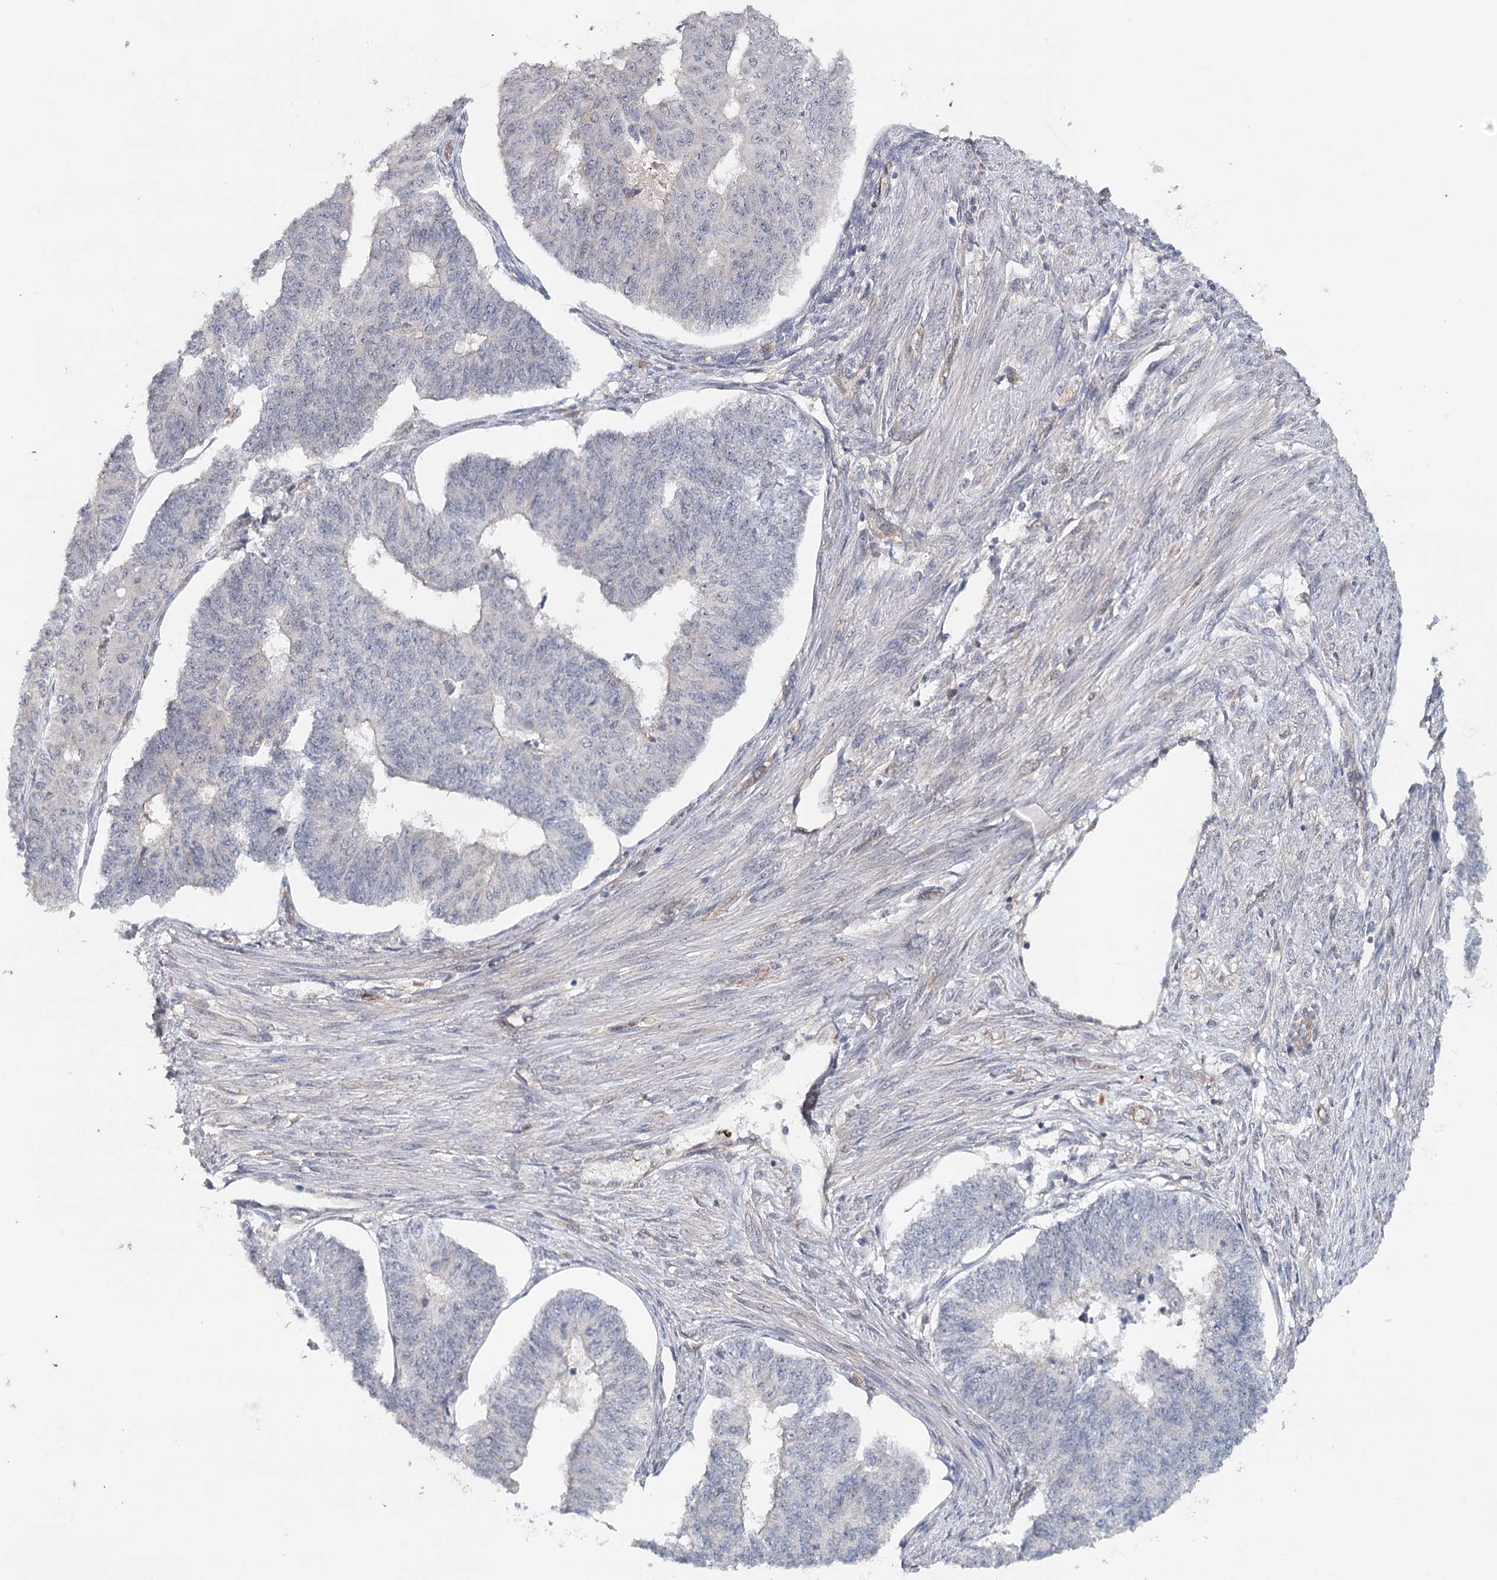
{"staining": {"intensity": "negative", "quantity": "none", "location": "none"}, "tissue": "endometrial cancer", "cell_type": "Tumor cells", "image_type": "cancer", "snomed": [{"axis": "morphology", "description": "Adenocarcinoma, NOS"}, {"axis": "topography", "description": "Endometrium"}], "caption": "This is a micrograph of immunohistochemistry (IHC) staining of endometrial cancer, which shows no expression in tumor cells. Brightfield microscopy of immunohistochemistry stained with DAB (3,3'-diaminobenzidine) (brown) and hematoxylin (blue), captured at high magnification.", "gene": "SYNPO", "patient": {"sex": "female", "age": 32}}